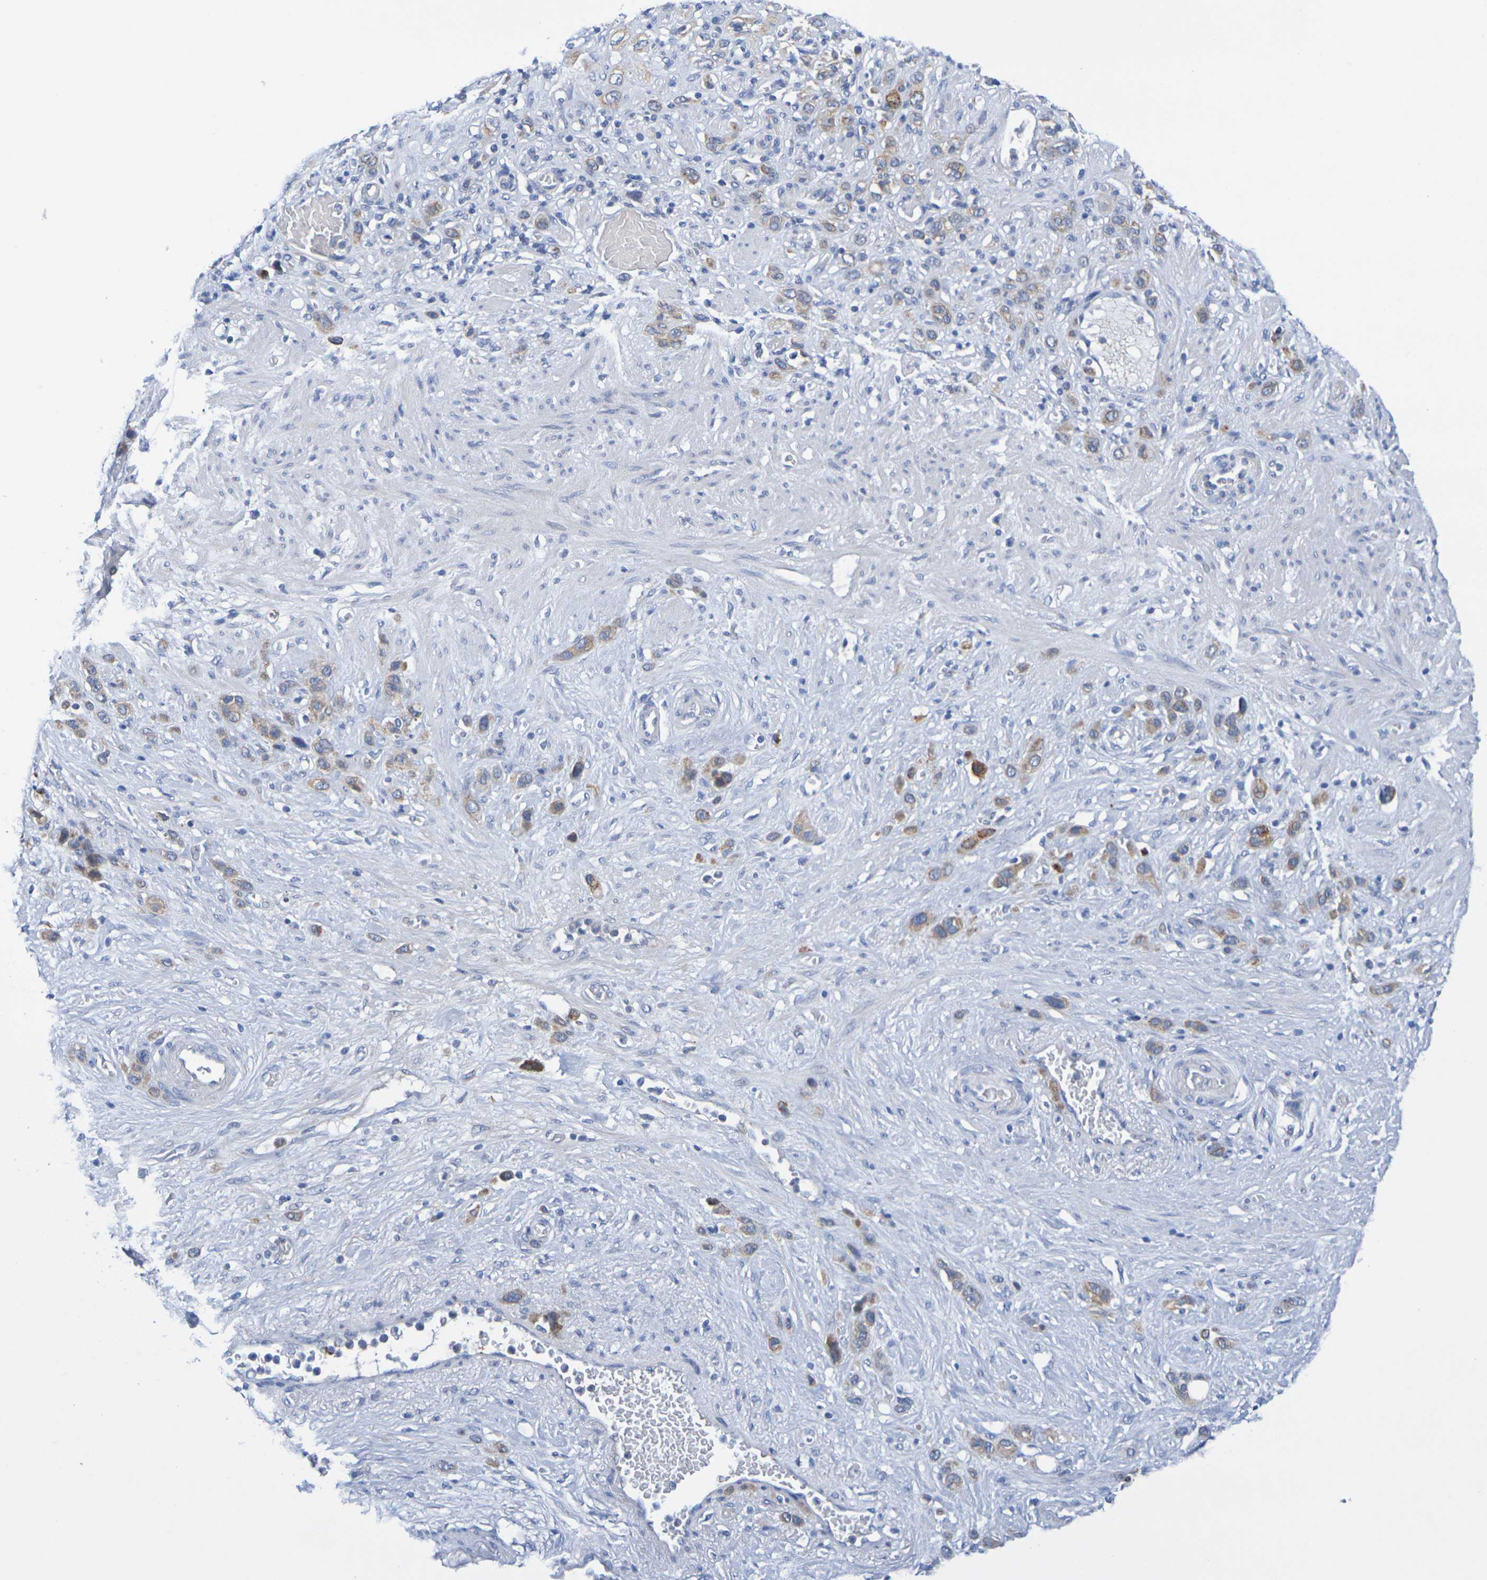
{"staining": {"intensity": "moderate", "quantity": ">75%", "location": "cytoplasmic/membranous"}, "tissue": "stomach cancer", "cell_type": "Tumor cells", "image_type": "cancer", "snomed": [{"axis": "morphology", "description": "Adenocarcinoma, NOS"}, {"axis": "morphology", "description": "Adenocarcinoma, High grade"}, {"axis": "topography", "description": "Stomach, upper"}, {"axis": "topography", "description": "Stomach, lower"}], "caption": "Human adenocarcinoma (stomach) stained with a brown dye demonstrates moderate cytoplasmic/membranous positive staining in approximately >75% of tumor cells.", "gene": "SDC4", "patient": {"sex": "female", "age": 65}}